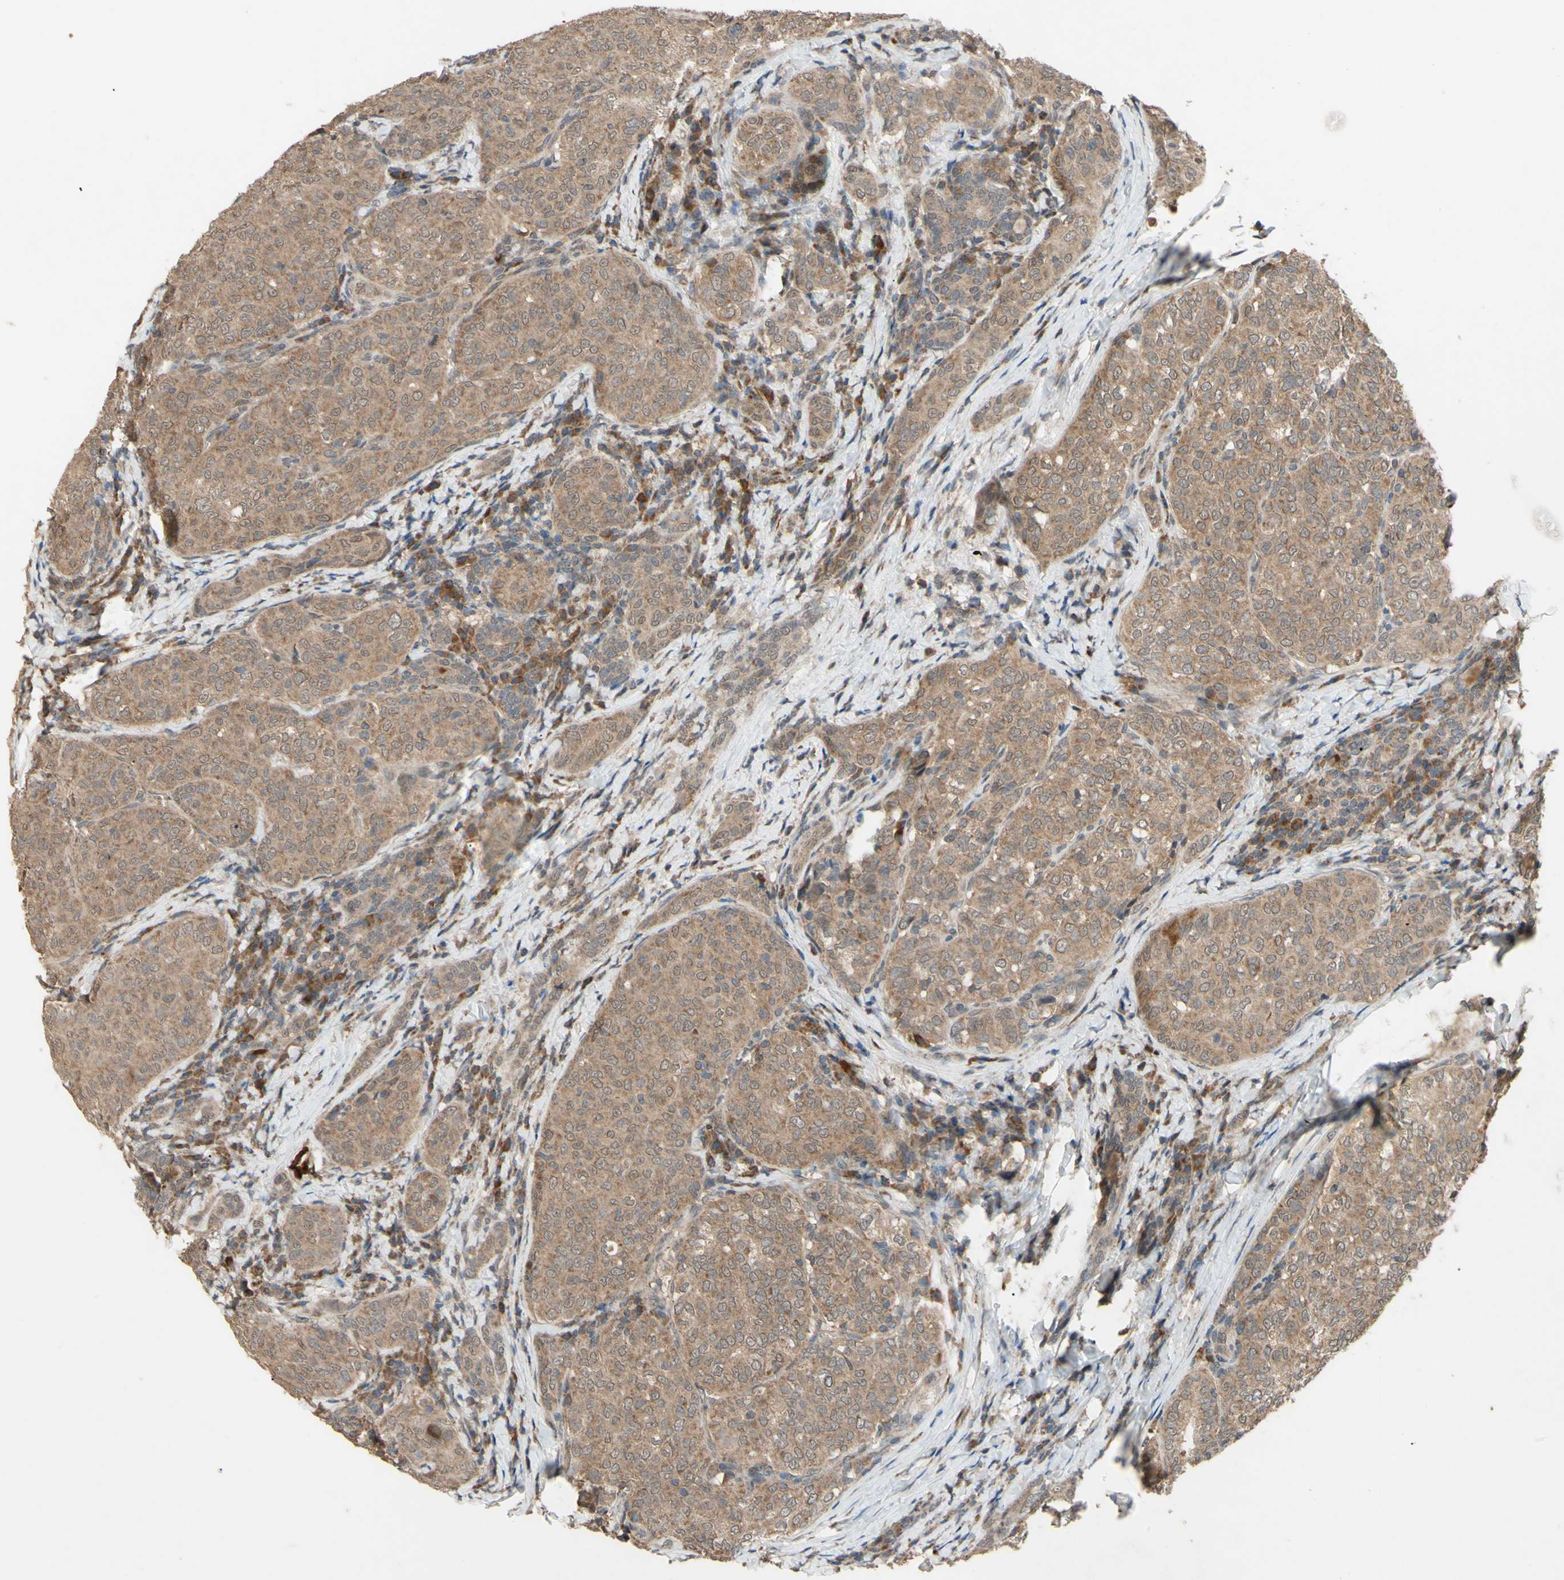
{"staining": {"intensity": "moderate", "quantity": ">75%", "location": "cytoplasmic/membranous"}, "tissue": "thyroid cancer", "cell_type": "Tumor cells", "image_type": "cancer", "snomed": [{"axis": "morphology", "description": "Normal tissue, NOS"}, {"axis": "morphology", "description": "Papillary adenocarcinoma, NOS"}, {"axis": "topography", "description": "Thyroid gland"}], "caption": "Brown immunohistochemical staining in human thyroid papillary adenocarcinoma shows moderate cytoplasmic/membranous positivity in about >75% of tumor cells.", "gene": "CD164", "patient": {"sex": "female", "age": 30}}